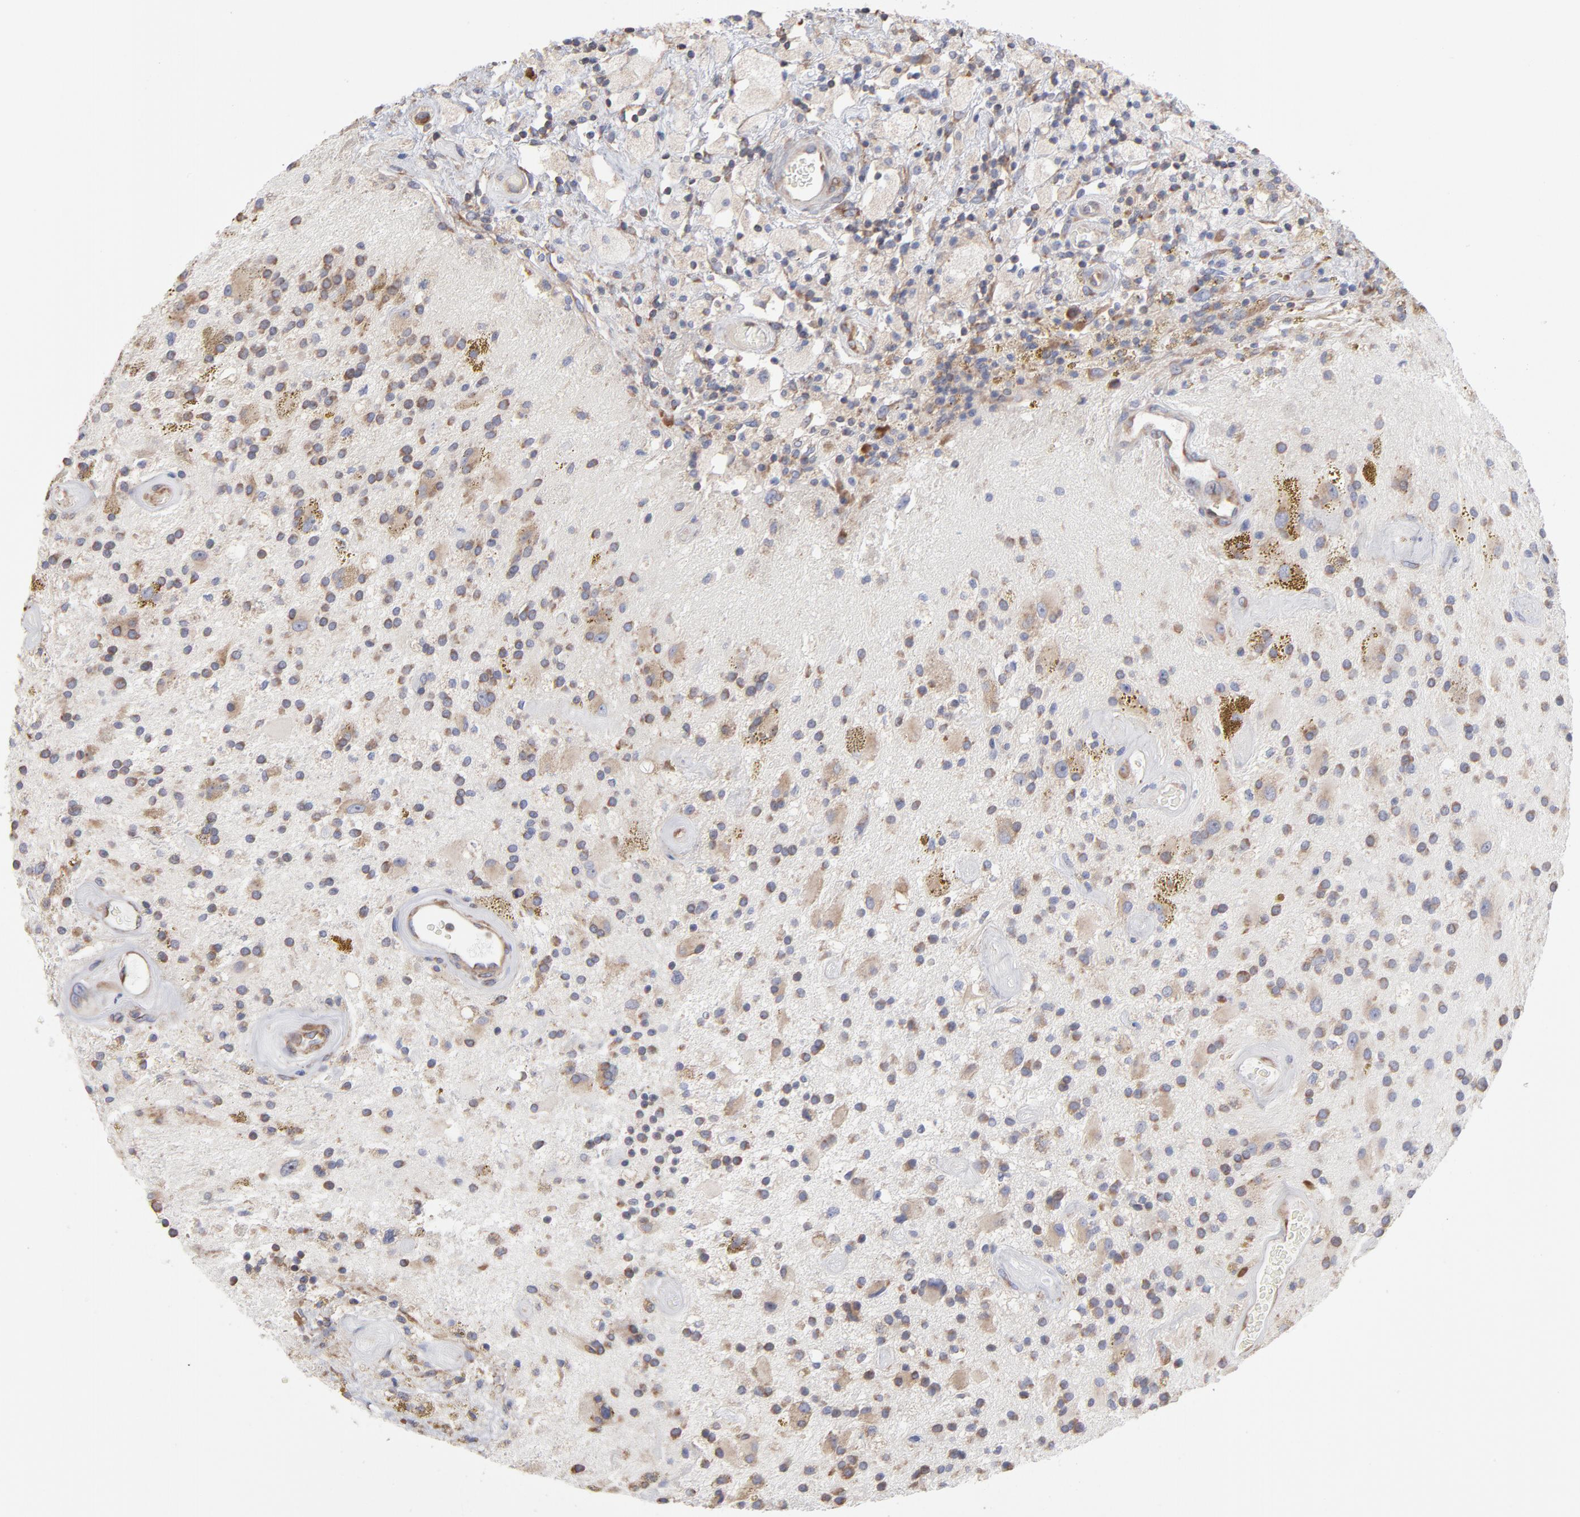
{"staining": {"intensity": "weak", "quantity": "25%-75%", "location": "cytoplasmic/membranous"}, "tissue": "glioma", "cell_type": "Tumor cells", "image_type": "cancer", "snomed": [{"axis": "morphology", "description": "Glioma, malignant, Low grade"}, {"axis": "topography", "description": "Brain"}], "caption": "Tumor cells demonstrate low levels of weak cytoplasmic/membranous staining in about 25%-75% of cells in human low-grade glioma (malignant).", "gene": "RPL3", "patient": {"sex": "male", "age": 58}}